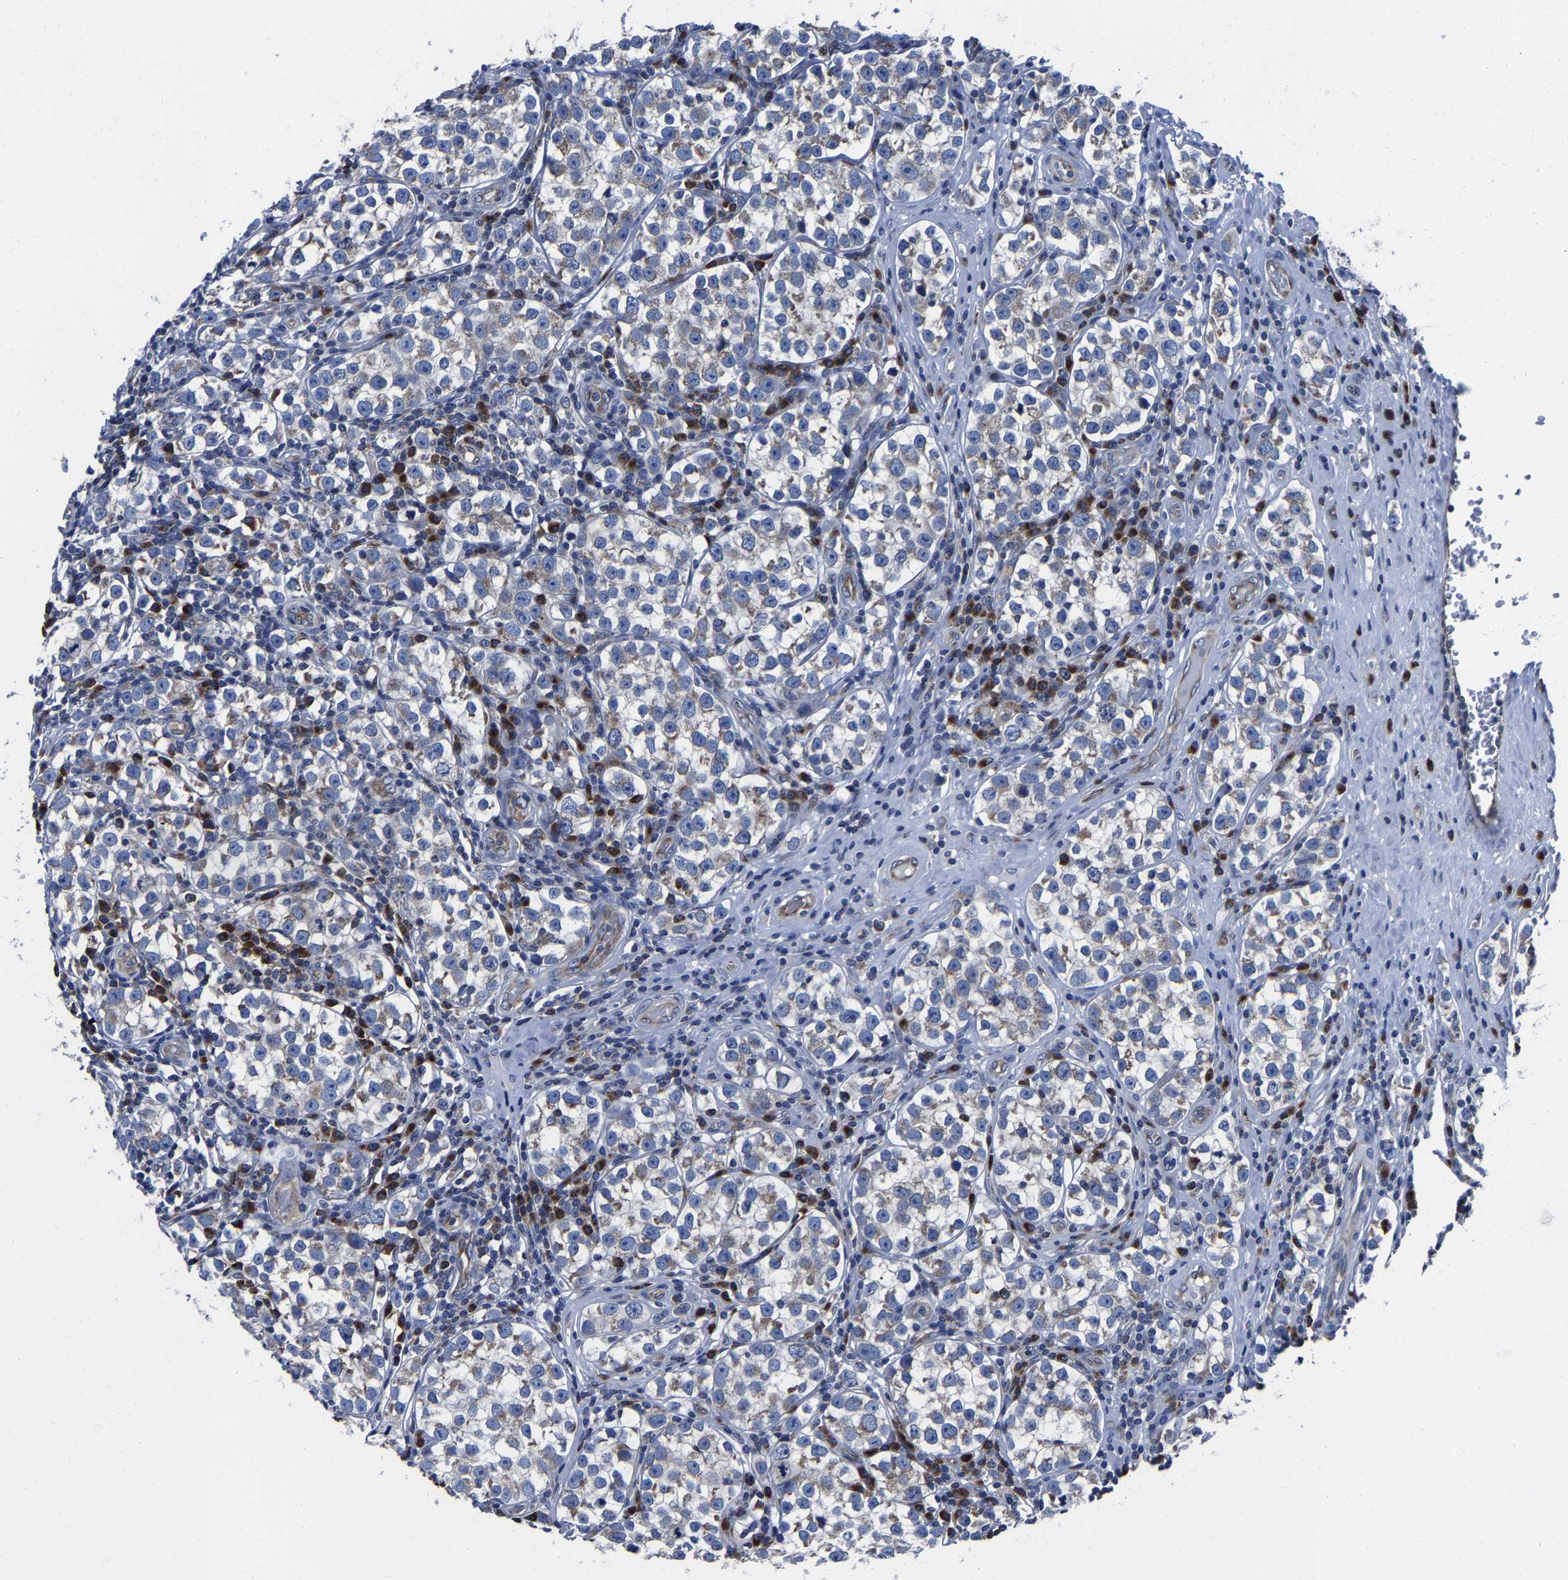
{"staining": {"intensity": "weak", "quantity": "<25%", "location": "cytoplasmic/membranous"}, "tissue": "testis cancer", "cell_type": "Tumor cells", "image_type": "cancer", "snomed": [{"axis": "morphology", "description": "Normal tissue, NOS"}, {"axis": "morphology", "description": "Seminoma, NOS"}, {"axis": "topography", "description": "Testis"}], "caption": "Tumor cells are negative for protein expression in human testis cancer (seminoma).", "gene": "EBAG9", "patient": {"sex": "male", "age": 43}}